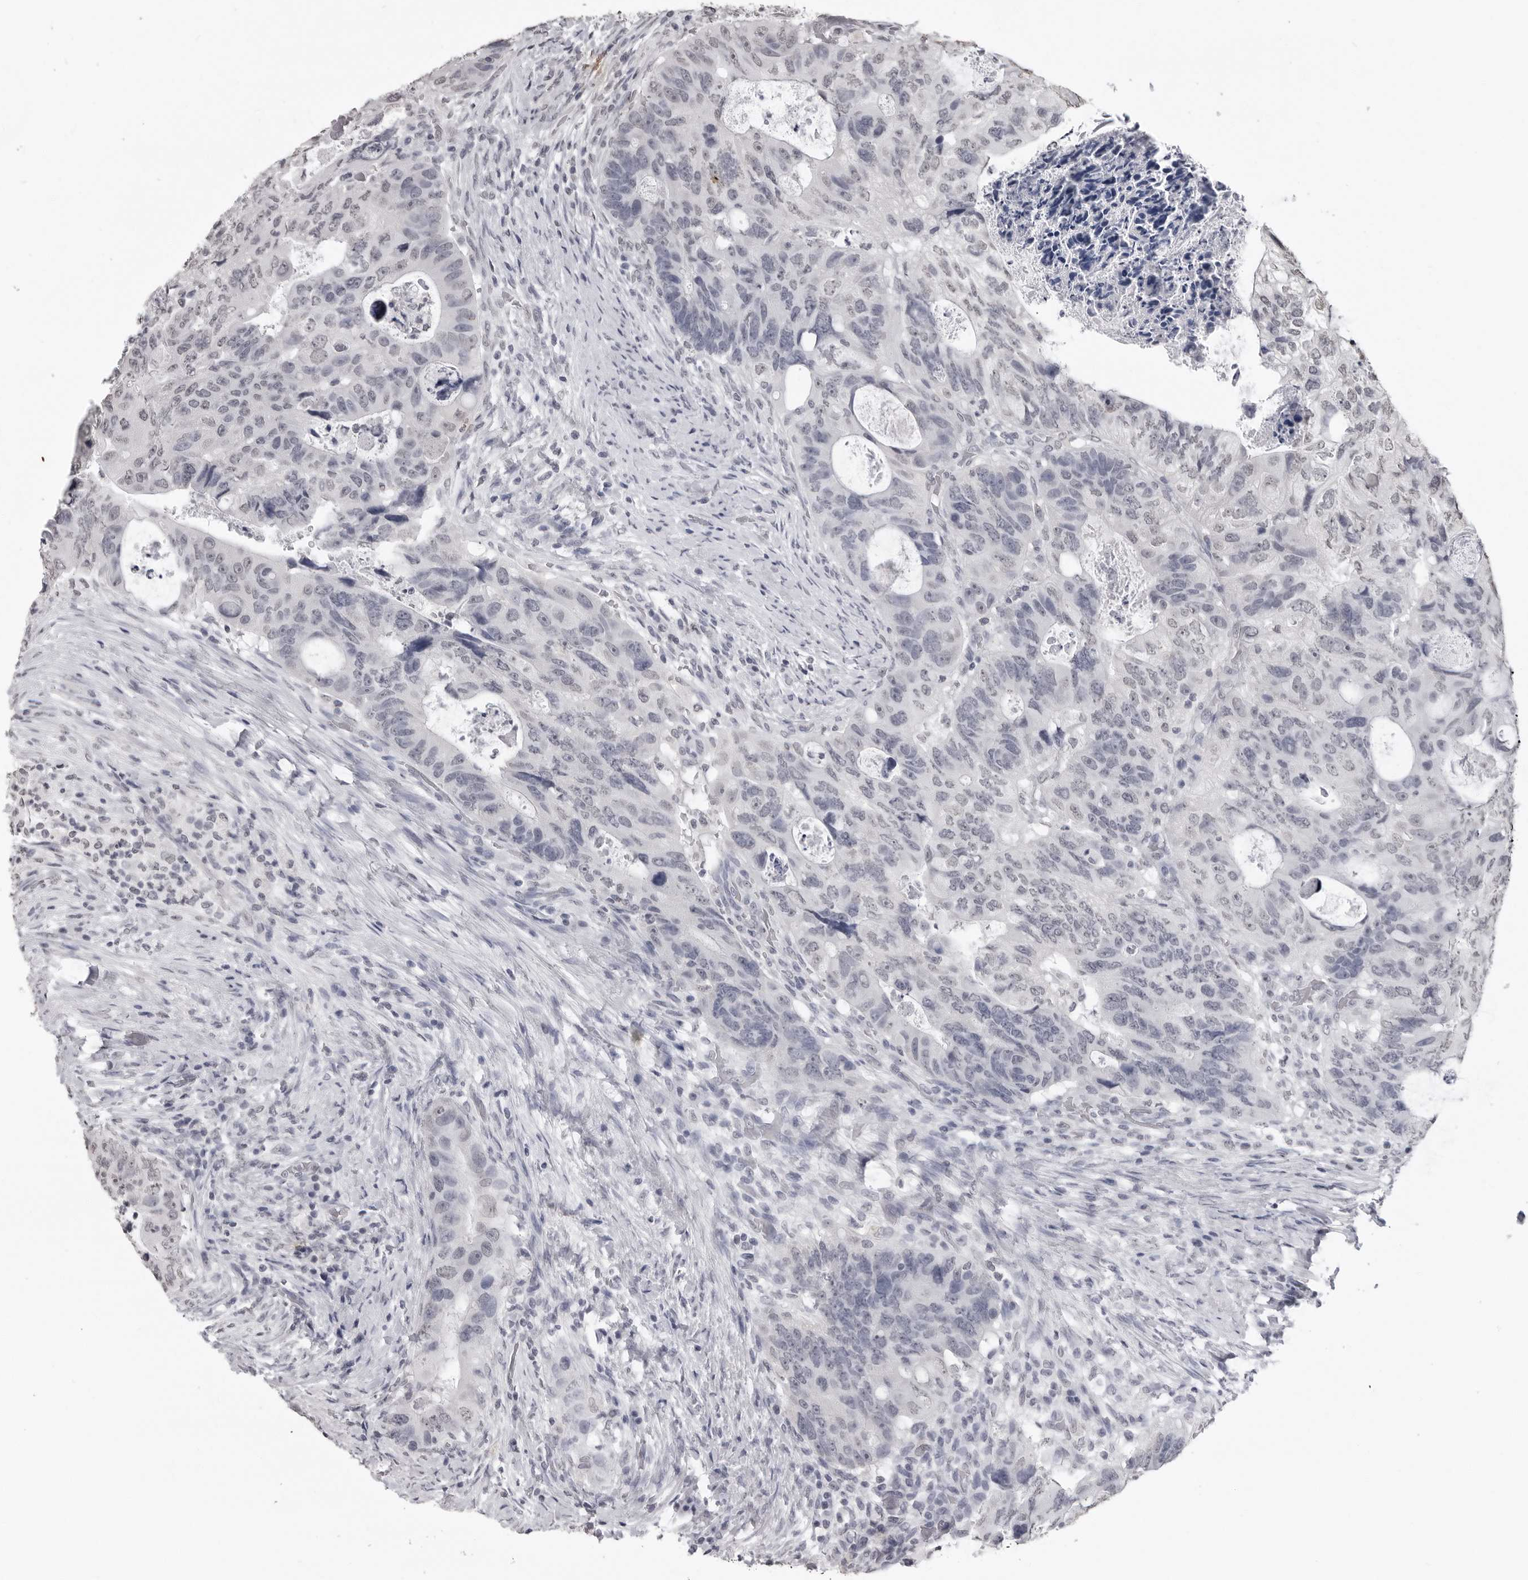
{"staining": {"intensity": "negative", "quantity": "none", "location": "none"}, "tissue": "colorectal cancer", "cell_type": "Tumor cells", "image_type": "cancer", "snomed": [{"axis": "morphology", "description": "Adenocarcinoma, NOS"}, {"axis": "topography", "description": "Rectum"}], "caption": "Immunohistochemical staining of colorectal adenocarcinoma shows no significant staining in tumor cells. Brightfield microscopy of immunohistochemistry (IHC) stained with DAB (brown) and hematoxylin (blue), captured at high magnification.", "gene": "HEPACAM", "patient": {"sex": "male", "age": 59}}